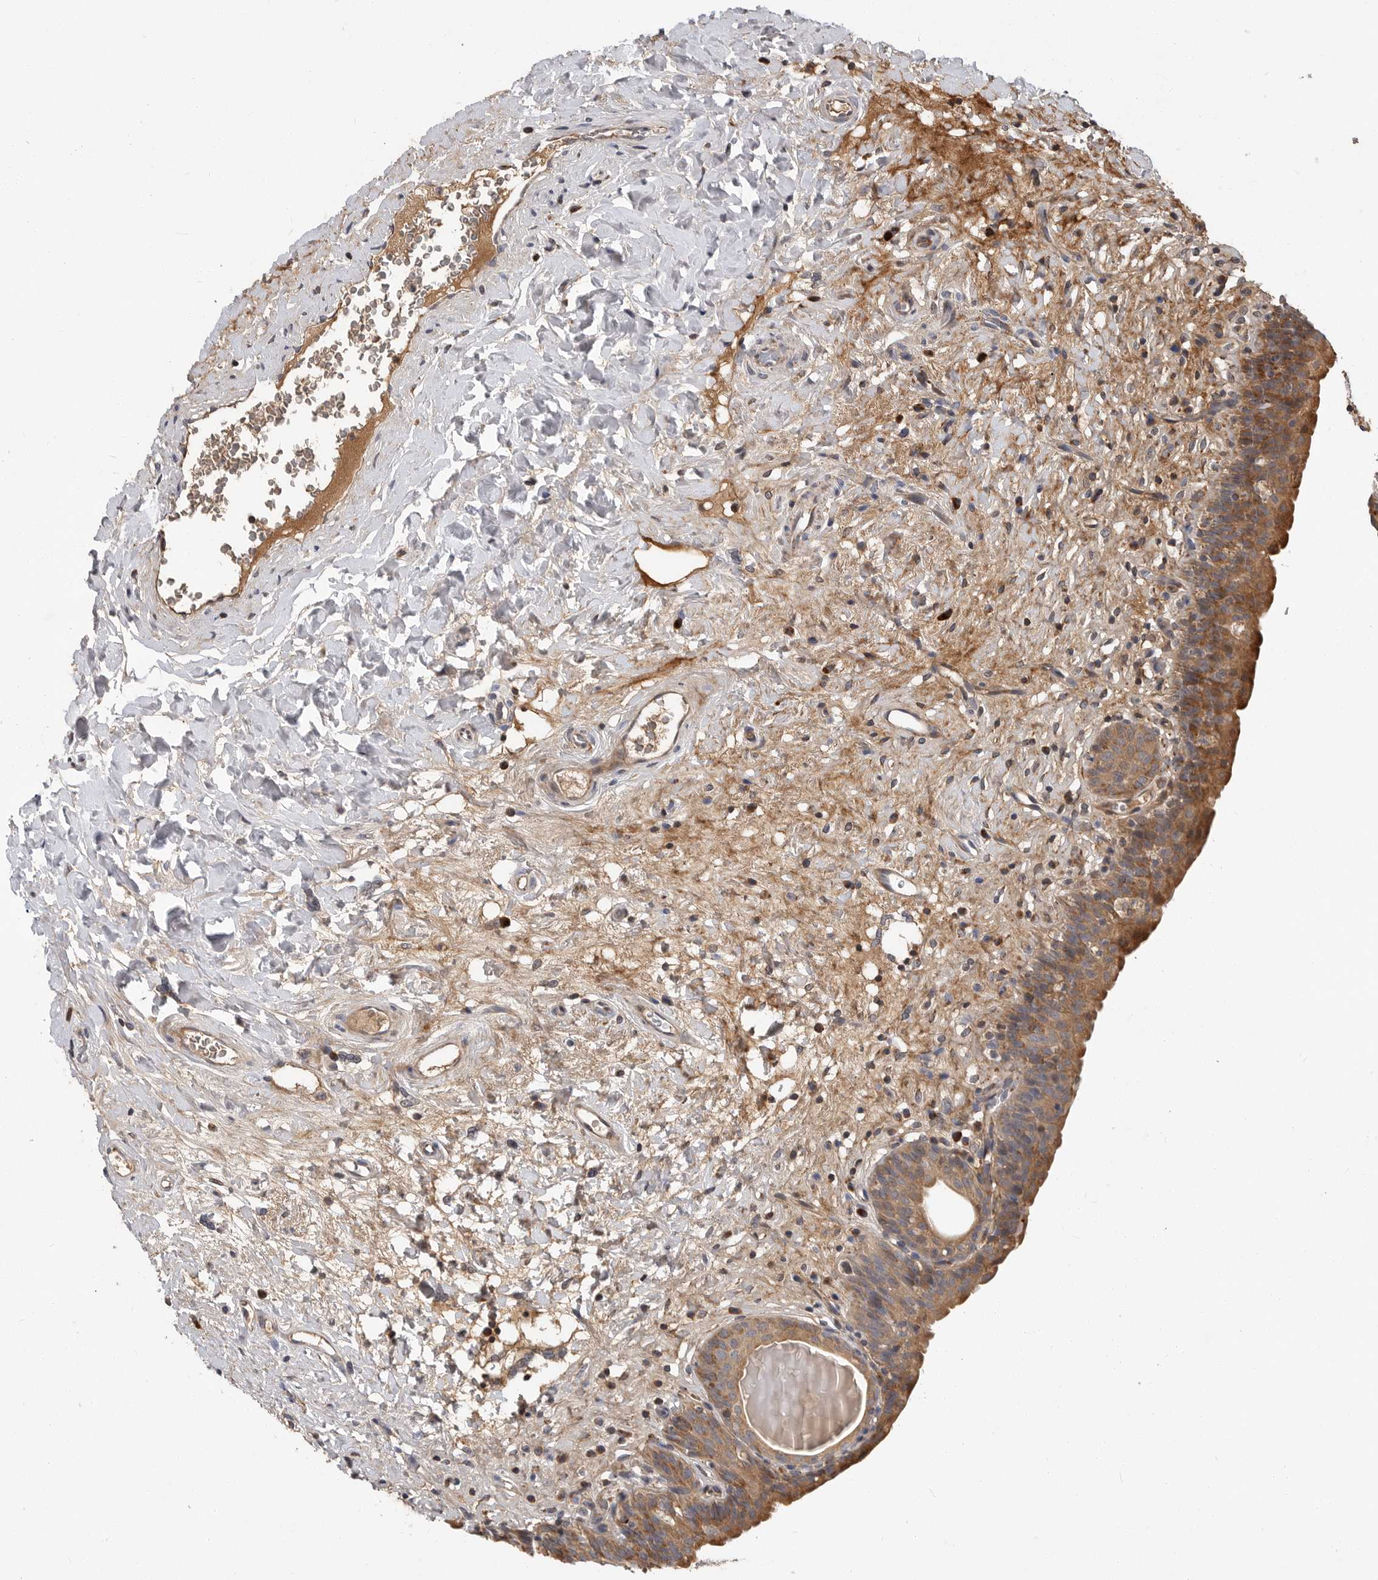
{"staining": {"intensity": "moderate", "quantity": ">75%", "location": "cytoplasmic/membranous"}, "tissue": "urinary bladder", "cell_type": "Urothelial cells", "image_type": "normal", "snomed": [{"axis": "morphology", "description": "Normal tissue, NOS"}, {"axis": "topography", "description": "Urinary bladder"}], "caption": "About >75% of urothelial cells in normal urinary bladder demonstrate moderate cytoplasmic/membranous protein positivity as visualized by brown immunohistochemical staining.", "gene": "KYAT3", "patient": {"sex": "male", "age": 83}}